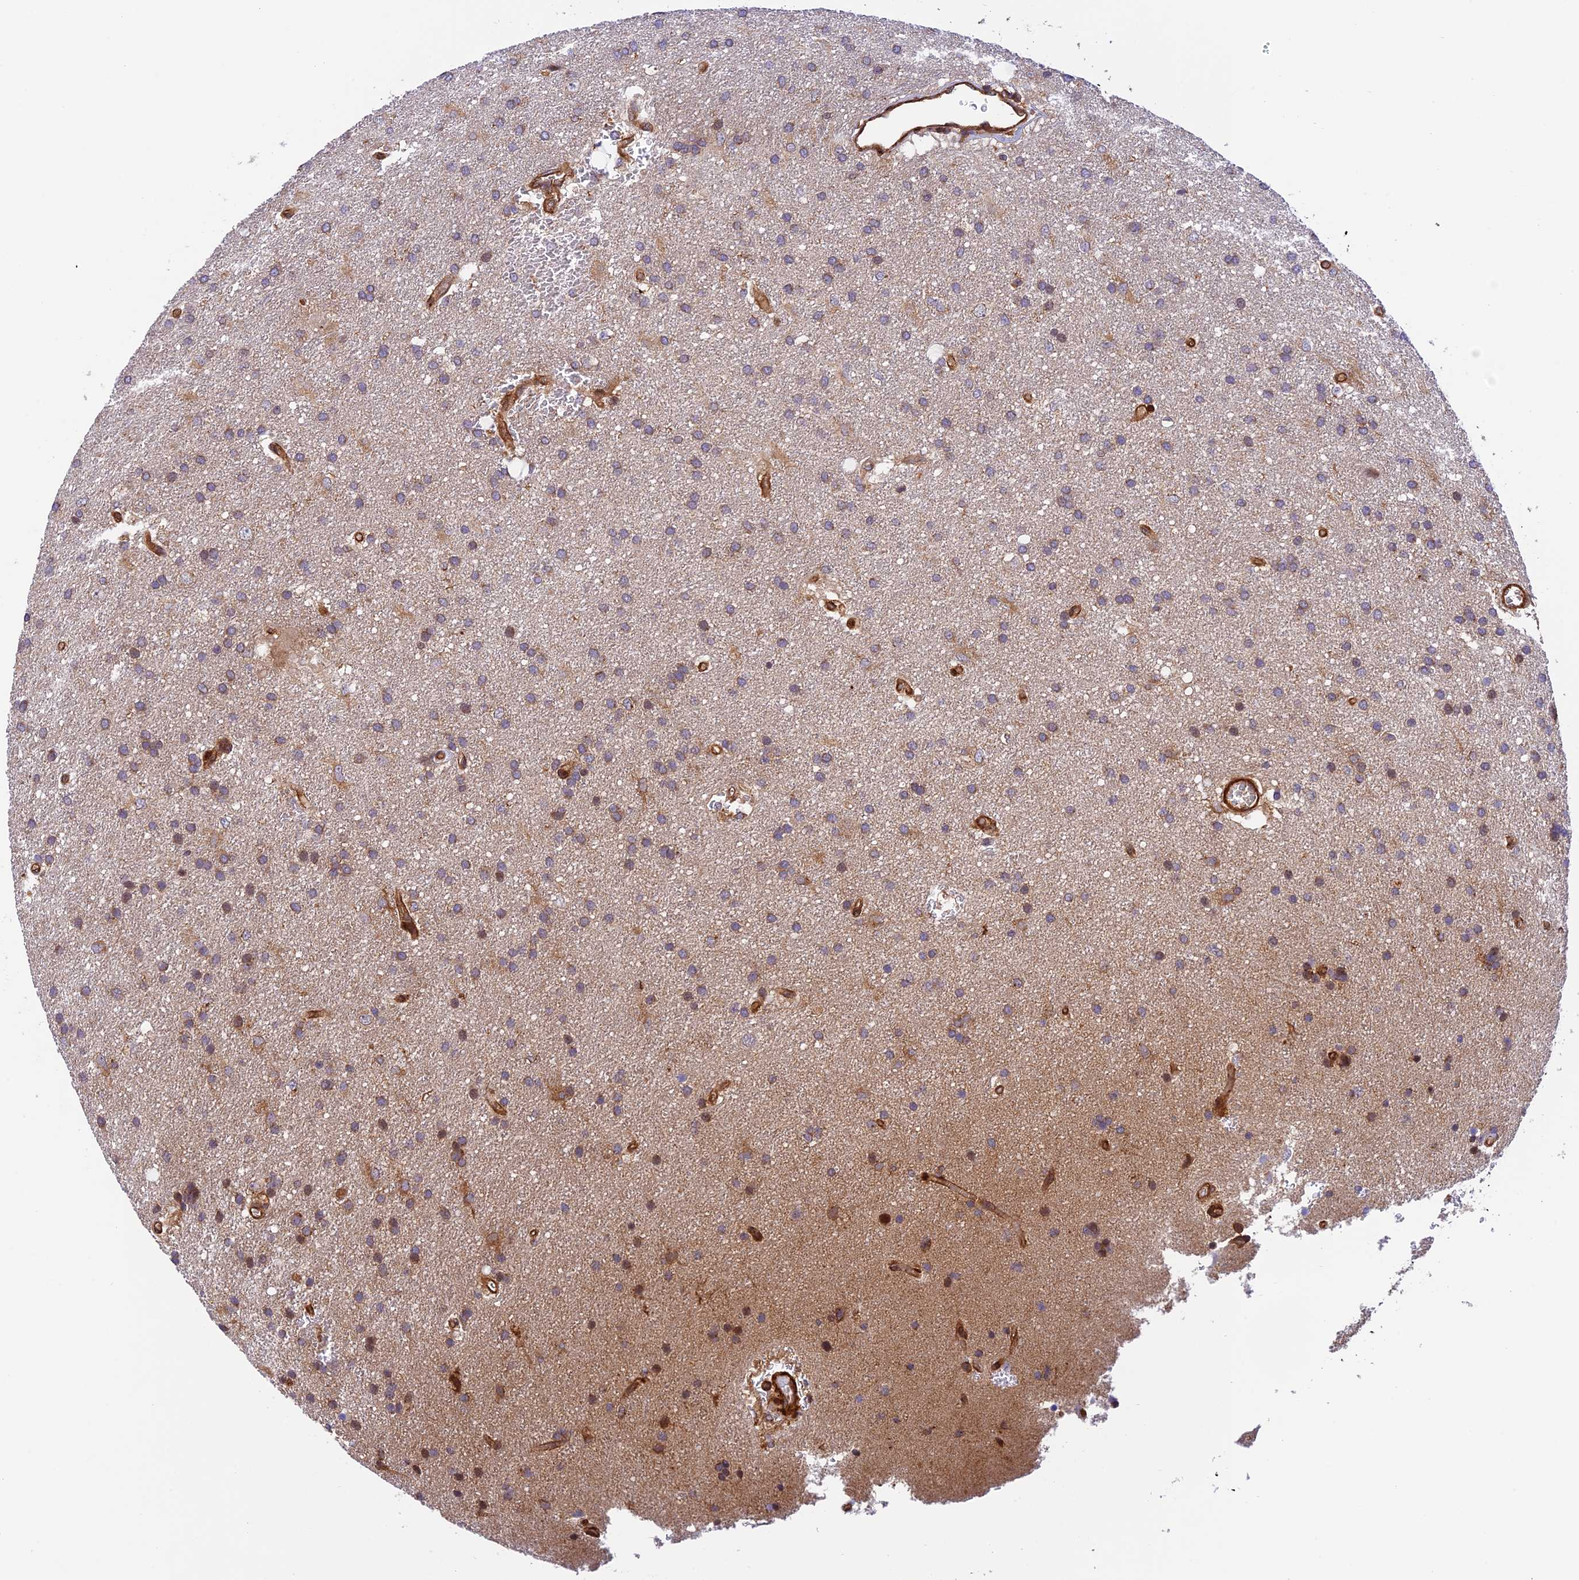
{"staining": {"intensity": "weak", "quantity": "<25%", "location": "cytoplasmic/membranous"}, "tissue": "glioma", "cell_type": "Tumor cells", "image_type": "cancer", "snomed": [{"axis": "morphology", "description": "Glioma, malignant, Low grade"}, {"axis": "topography", "description": "Brain"}], "caption": "There is no significant staining in tumor cells of malignant glioma (low-grade).", "gene": "EVI5L", "patient": {"sex": "male", "age": 66}}